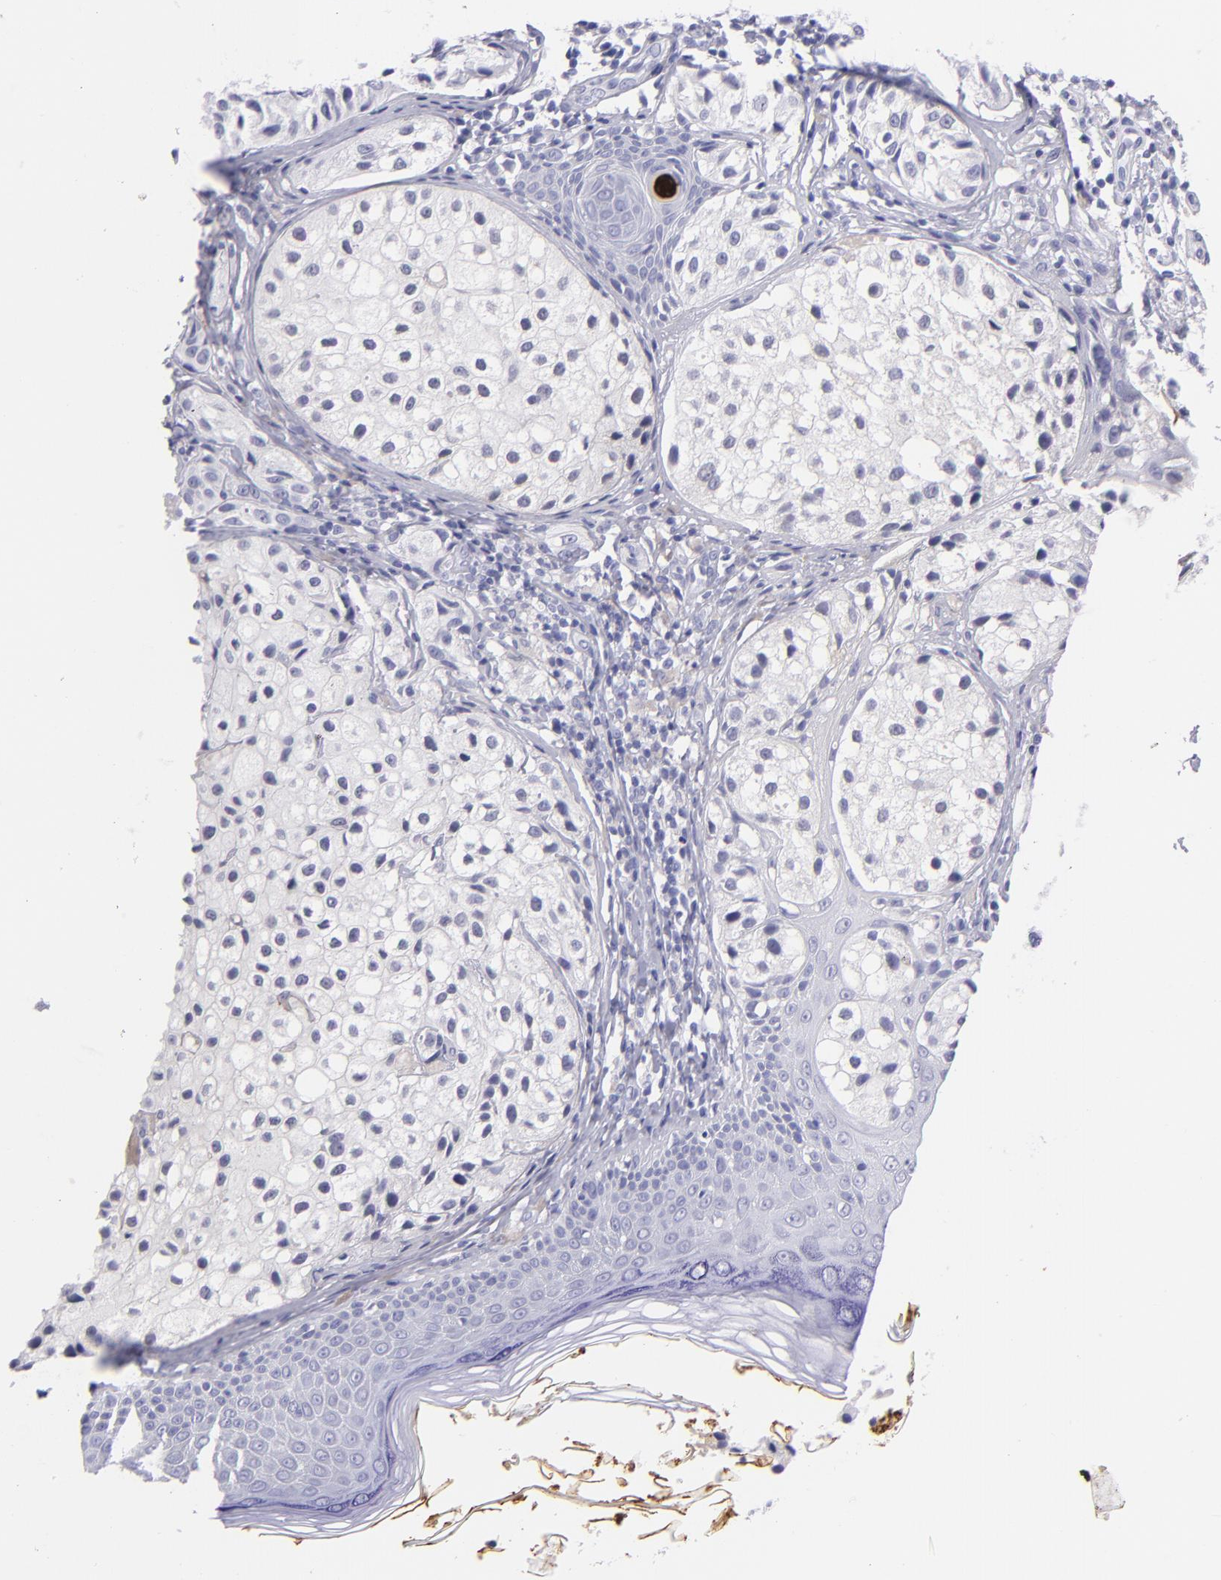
{"staining": {"intensity": "negative", "quantity": "none", "location": "none"}, "tissue": "melanoma", "cell_type": "Tumor cells", "image_type": "cancer", "snomed": [{"axis": "morphology", "description": "Malignant melanoma, NOS"}, {"axis": "topography", "description": "Skin"}], "caption": "Tumor cells are negative for protein expression in human melanoma.", "gene": "PIP", "patient": {"sex": "male", "age": 23}}